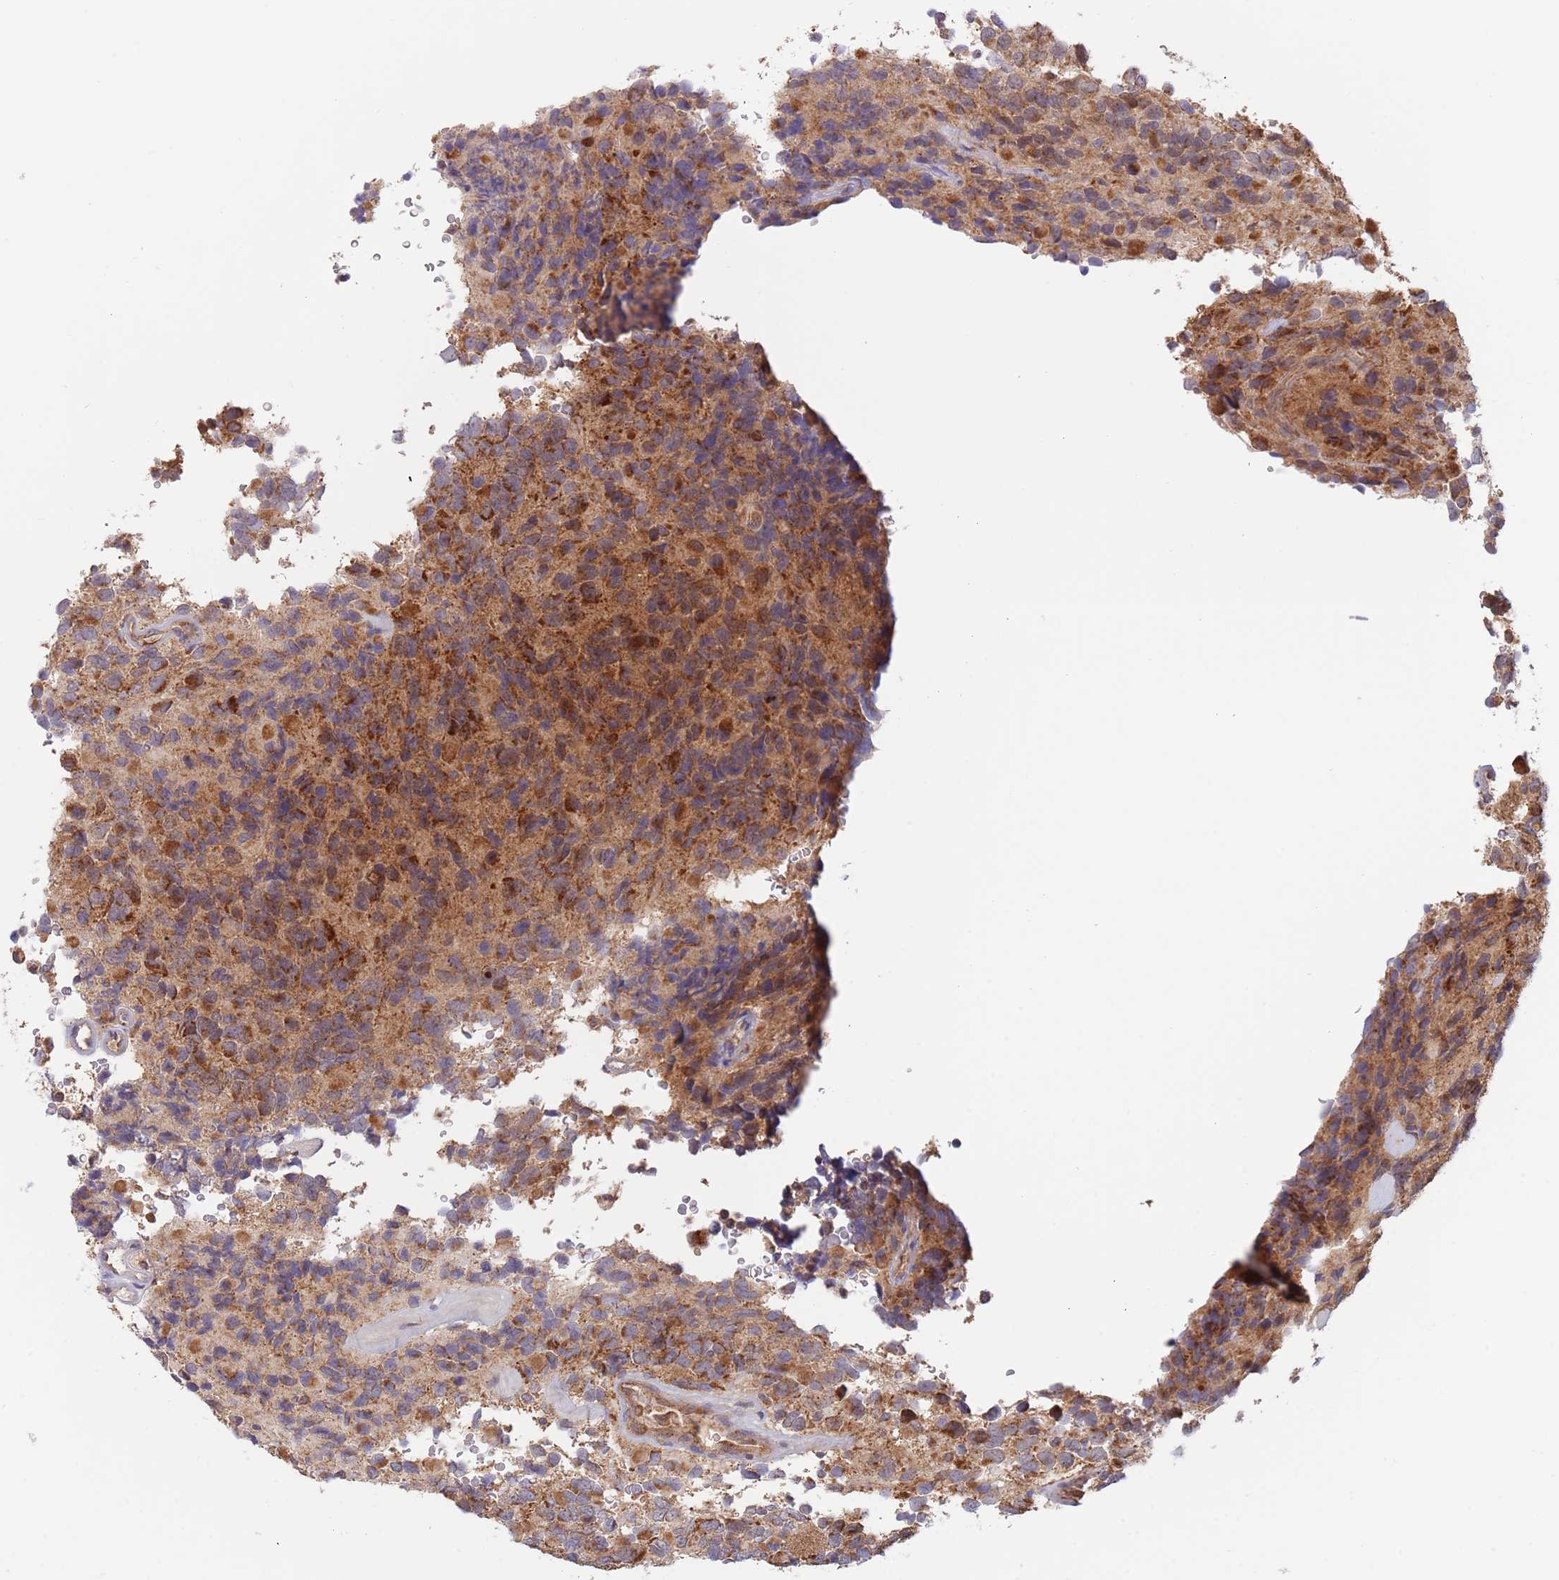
{"staining": {"intensity": "strong", "quantity": "25%-75%", "location": "cytoplasmic/membranous"}, "tissue": "glioma", "cell_type": "Tumor cells", "image_type": "cancer", "snomed": [{"axis": "morphology", "description": "Glioma, malignant, High grade"}, {"axis": "topography", "description": "Brain"}], "caption": "The immunohistochemical stain shows strong cytoplasmic/membranous positivity in tumor cells of malignant high-grade glioma tissue.", "gene": "GUK1", "patient": {"sex": "male", "age": 77}}